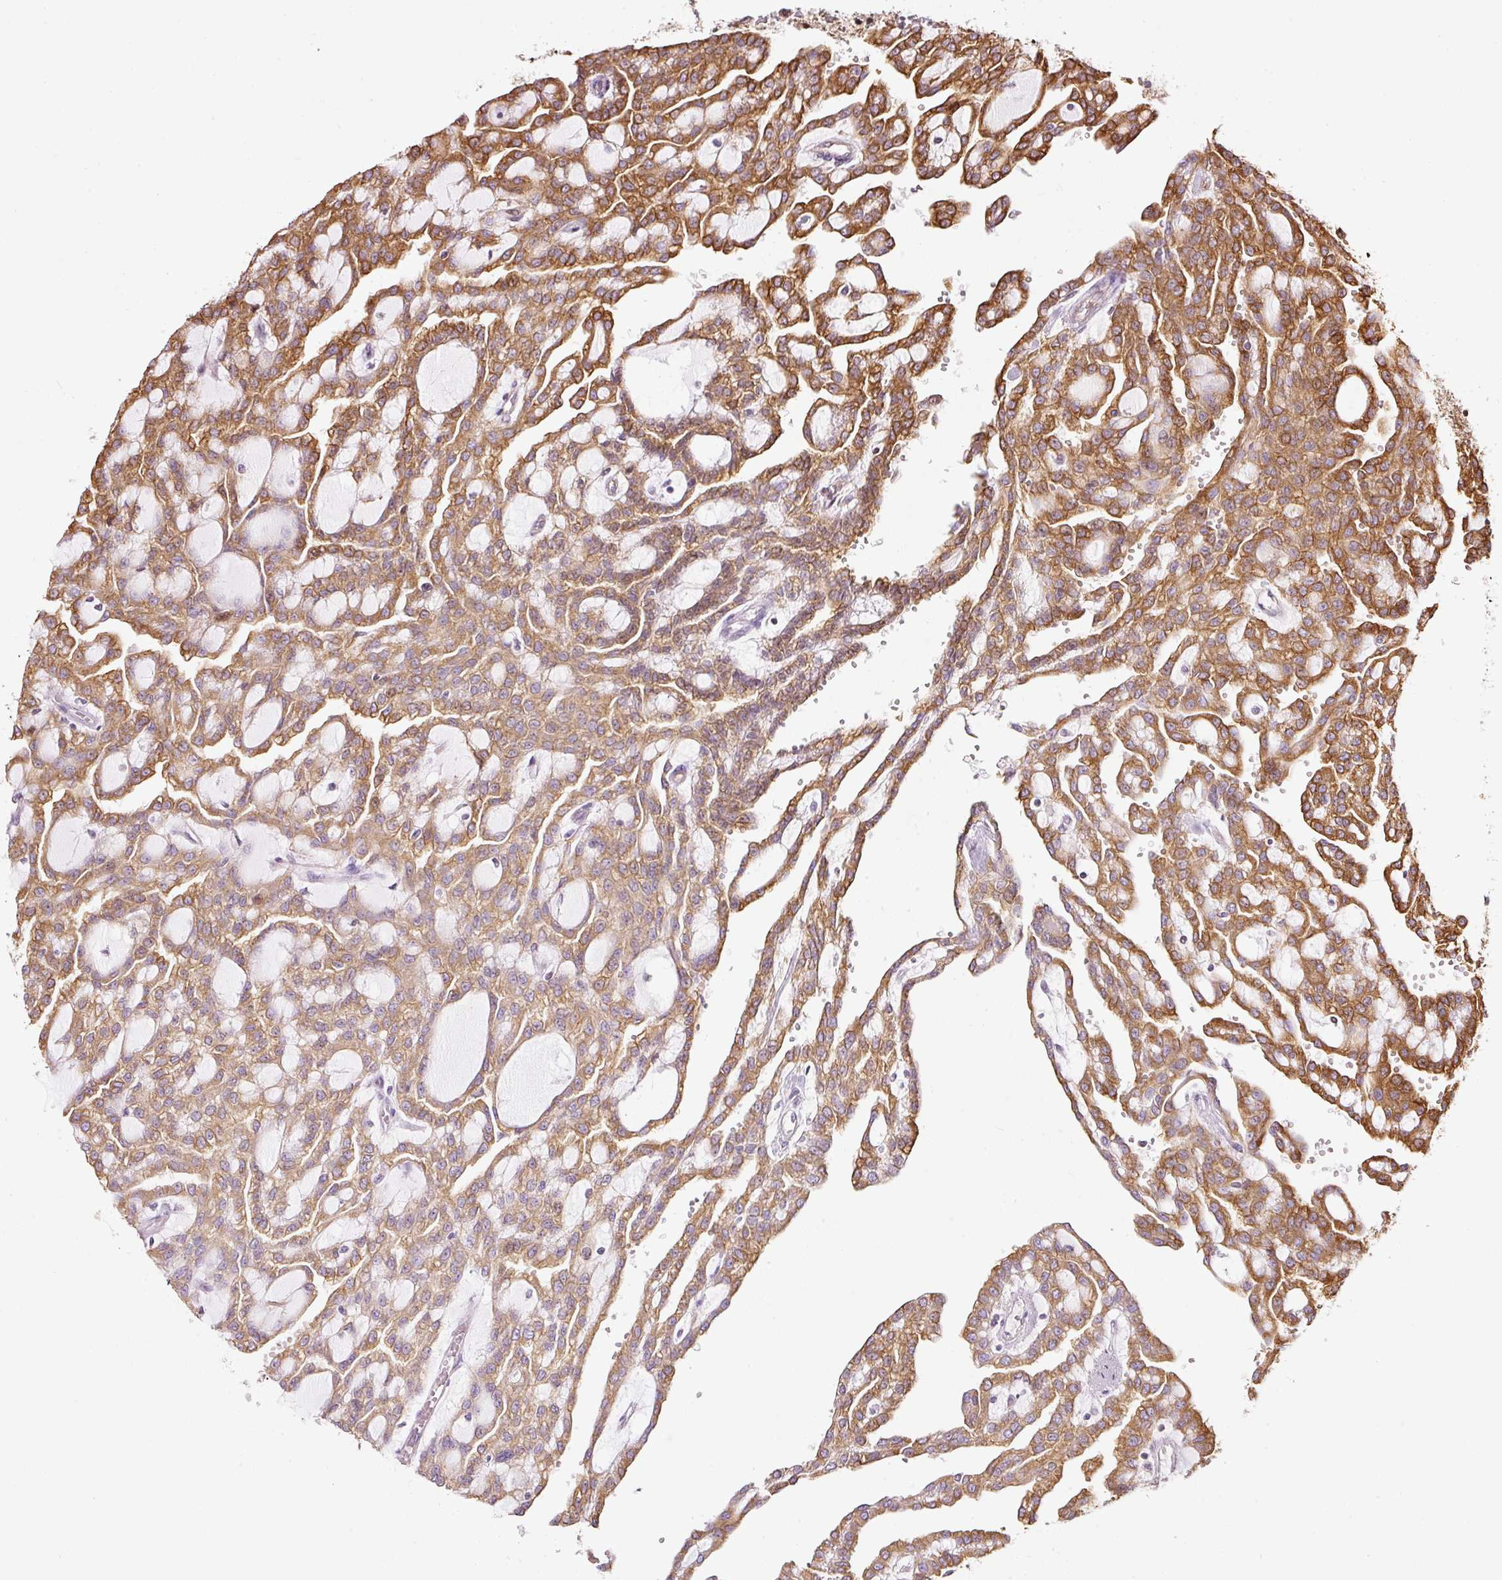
{"staining": {"intensity": "moderate", "quantity": ">75%", "location": "cytoplasmic/membranous"}, "tissue": "renal cancer", "cell_type": "Tumor cells", "image_type": "cancer", "snomed": [{"axis": "morphology", "description": "Adenocarcinoma, NOS"}, {"axis": "topography", "description": "Kidney"}], "caption": "IHC (DAB) staining of adenocarcinoma (renal) reveals moderate cytoplasmic/membranous protein staining in approximately >75% of tumor cells.", "gene": "SCNM1", "patient": {"sex": "male", "age": 63}}